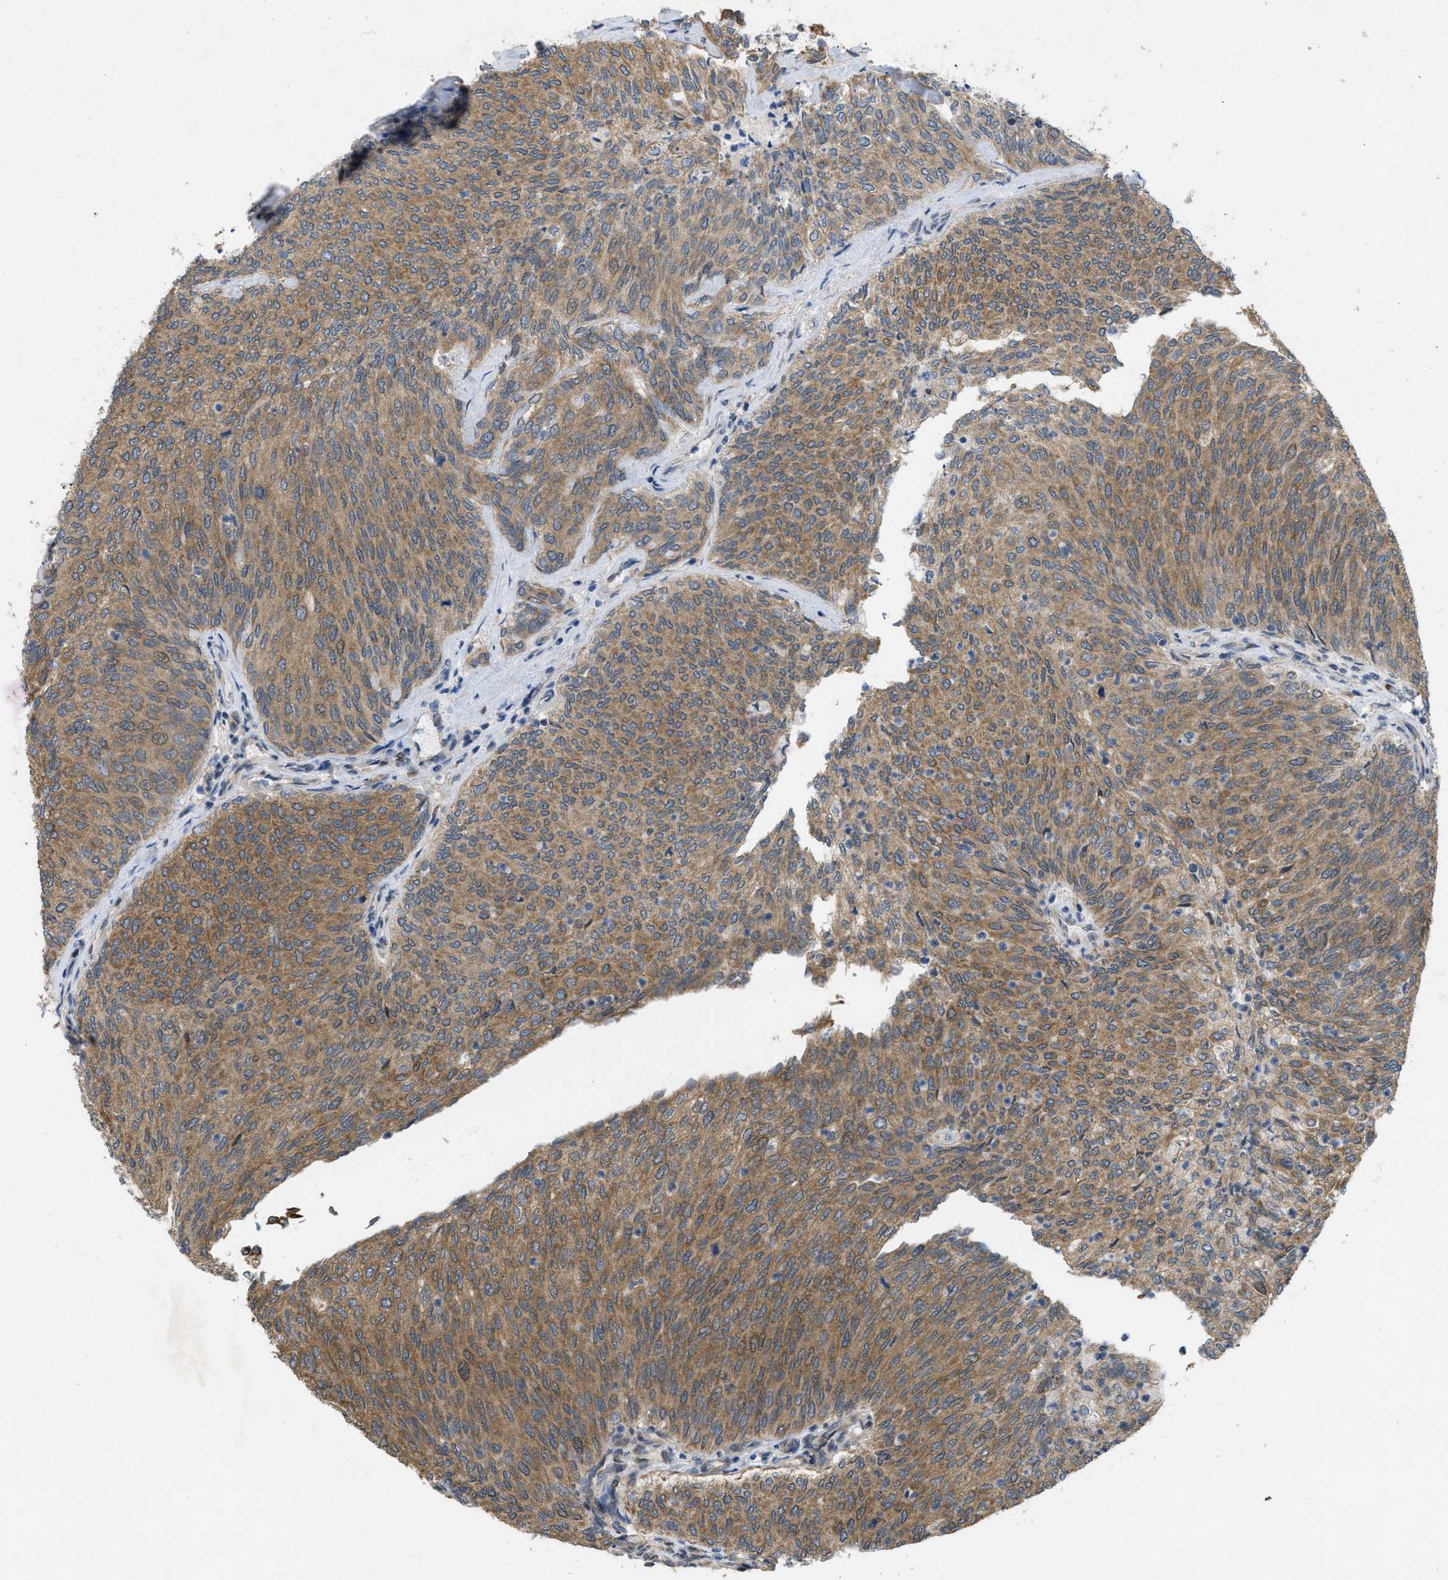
{"staining": {"intensity": "moderate", "quantity": ">75%", "location": "cytoplasmic/membranous"}, "tissue": "urothelial cancer", "cell_type": "Tumor cells", "image_type": "cancer", "snomed": [{"axis": "morphology", "description": "Urothelial carcinoma, Low grade"}, {"axis": "topography", "description": "Urinary bladder"}], "caption": "Human low-grade urothelial carcinoma stained with a brown dye exhibits moderate cytoplasmic/membranous positive positivity in about >75% of tumor cells.", "gene": "IFNLR1", "patient": {"sex": "female", "age": 79}}